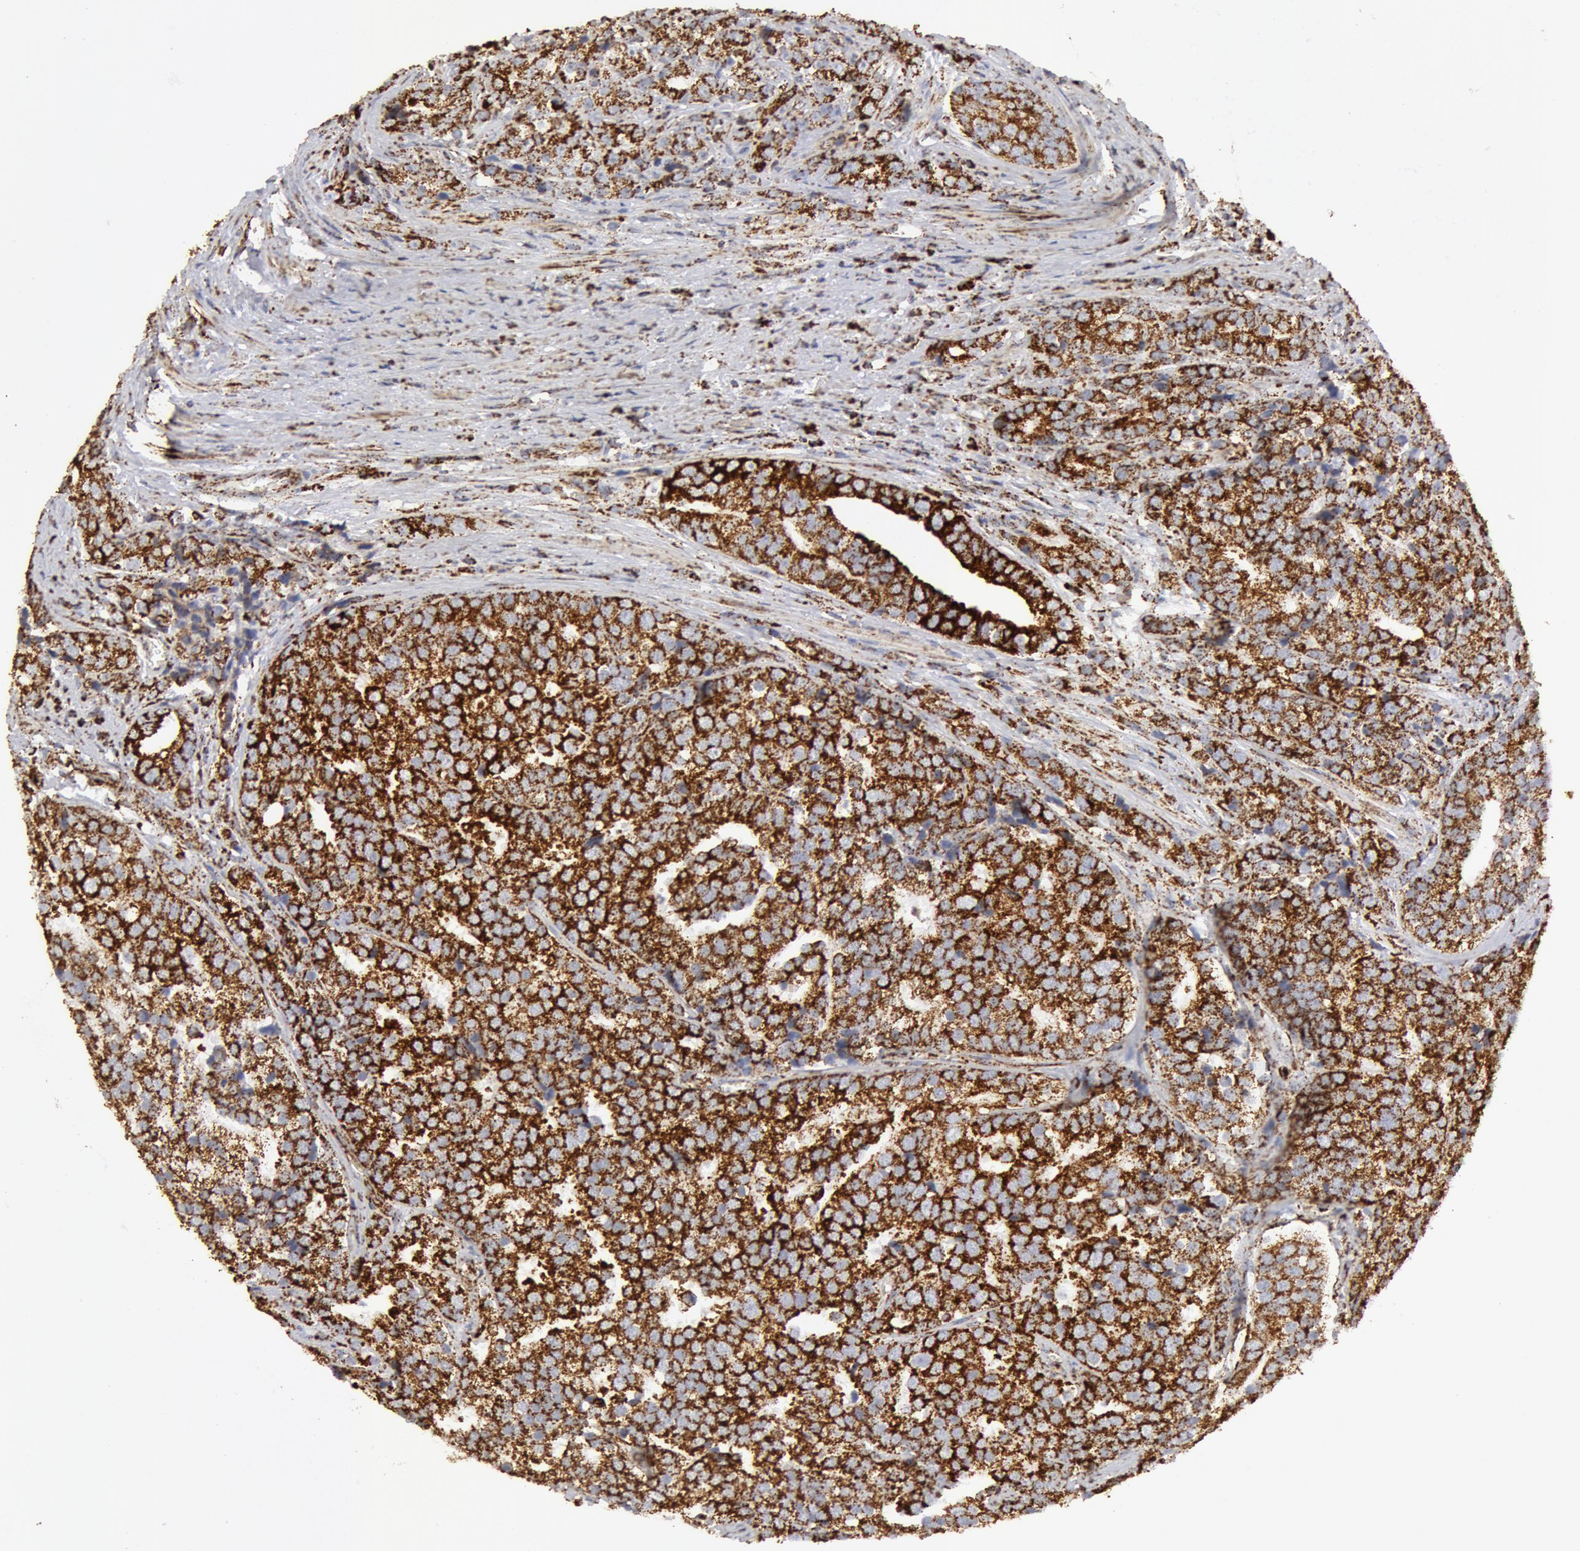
{"staining": {"intensity": "strong", "quantity": ">75%", "location": "cytoplasmic/membranous"}, "tissue": "prostate cancer", "cell_type": "Tumor cells", "image_type": "cancer", "snomed": [{"axis": "morphology", "description": "Adenocarcinoma, Medium grade"}, {"axis": "topography", "description": "Prostate"}], "caption": "Immunohistochemistry (DAB) staining of human prostate adenocarcinoma (medium-grade) reveals strong cytoplasmic/membranous protein staining in about >75% of tumor cells. (DAB IHC, brown staining for protein, blue staining for nuclei).", "gene": "ATP5F1B", "patient": {"sex": "male", "age": 65}}